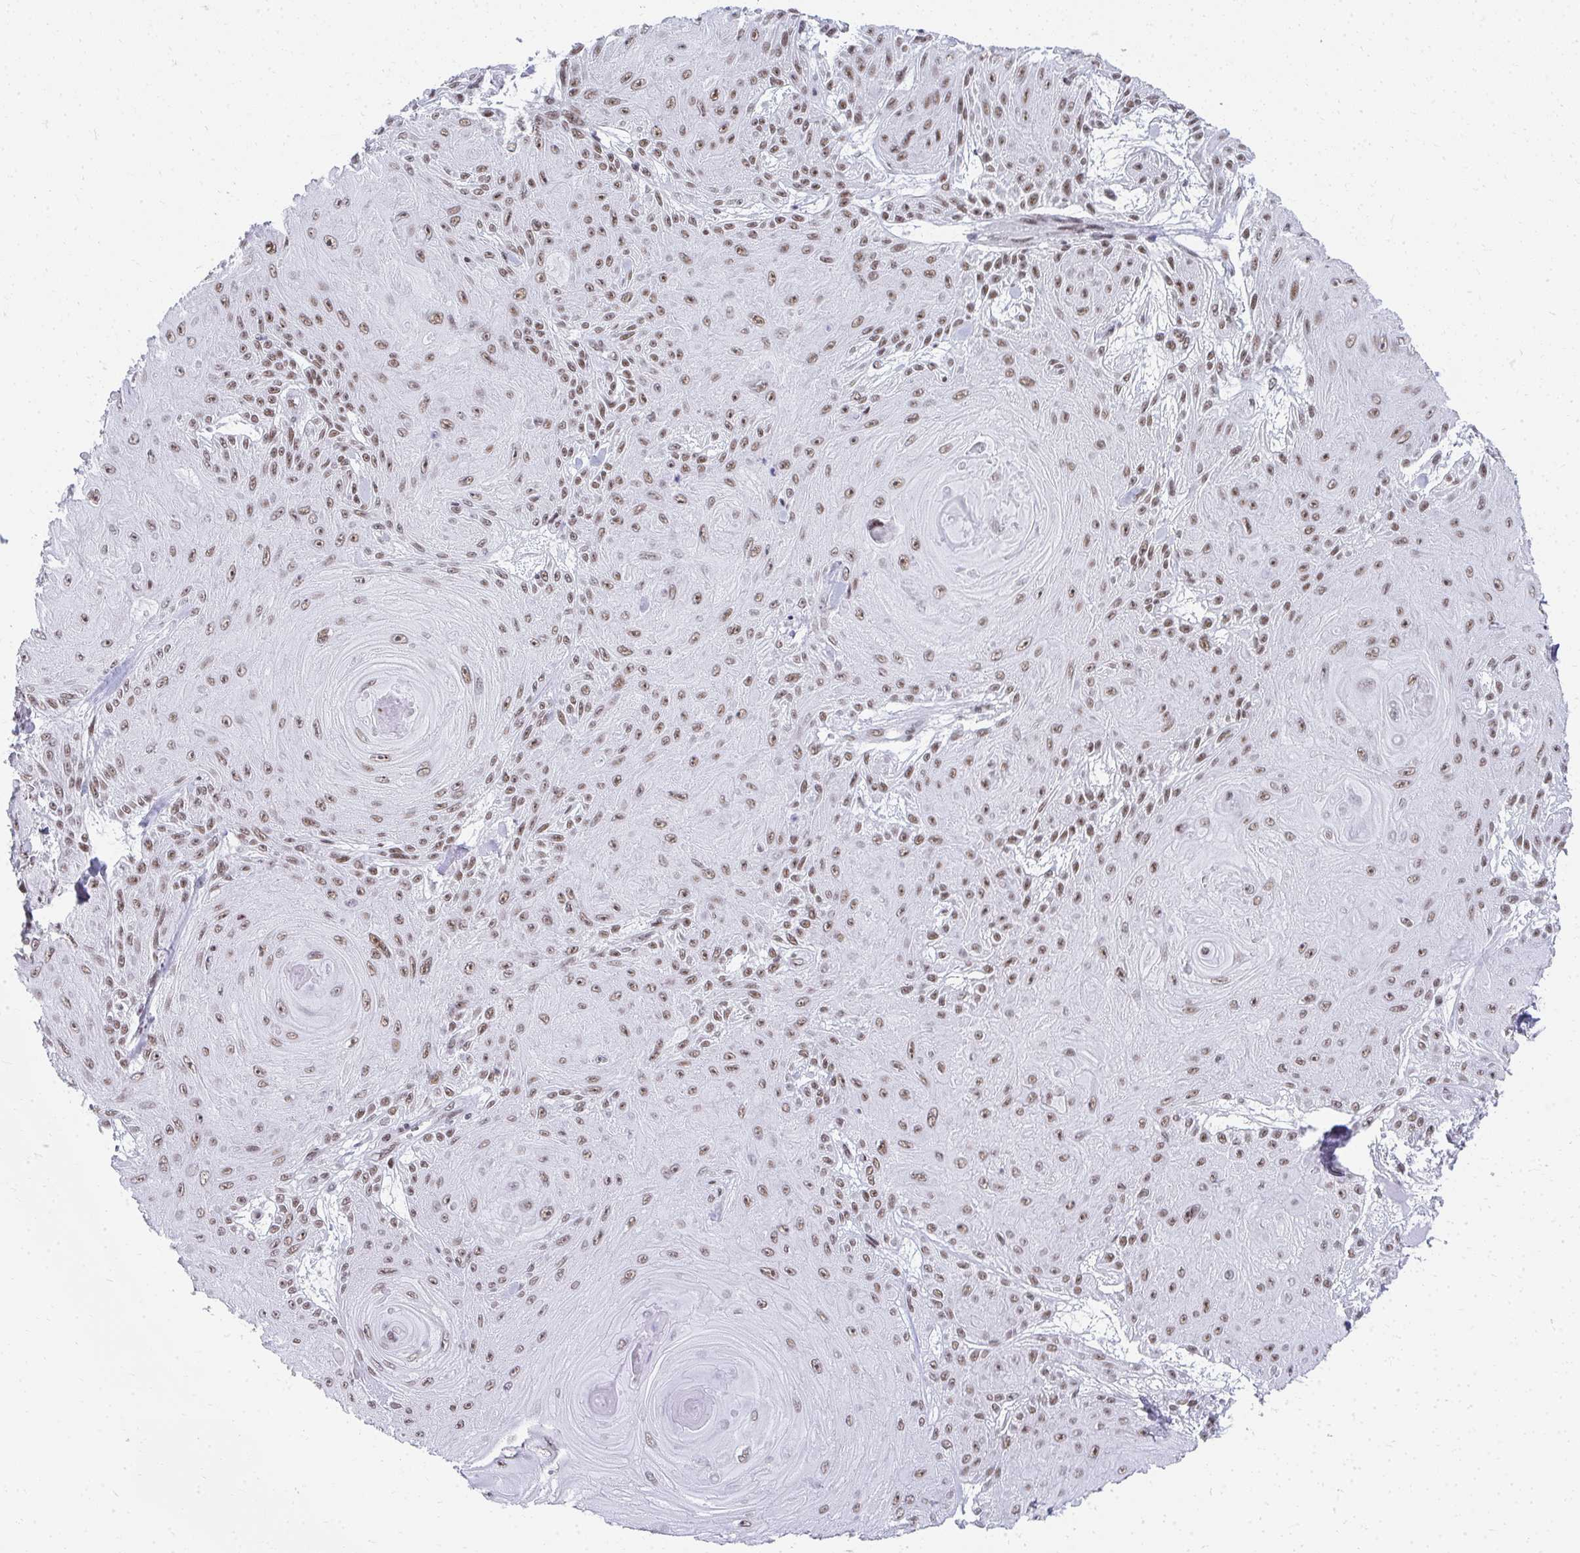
{"staining": {"intensity": "moderate", "quantity": ">75%", "location": "nuclear"}, "tissue": "skin cancer", "cell_type": "Tumor cells", "image_type": "cancer", "snomed": [{"axis": "morphology", "description": "Squamous cell carcinoma, NOS"}, {"axis": "topography", "description": "Skin"}], "caption": "Immunohistochemical staining of skin cancer (squamous cell carcinoma) displays medium levels of moderate nuclear protein staining in approximately >75% of tumor cells.", "gene": "CREBBP", "patient": {"sex": "male", "age": 88}}